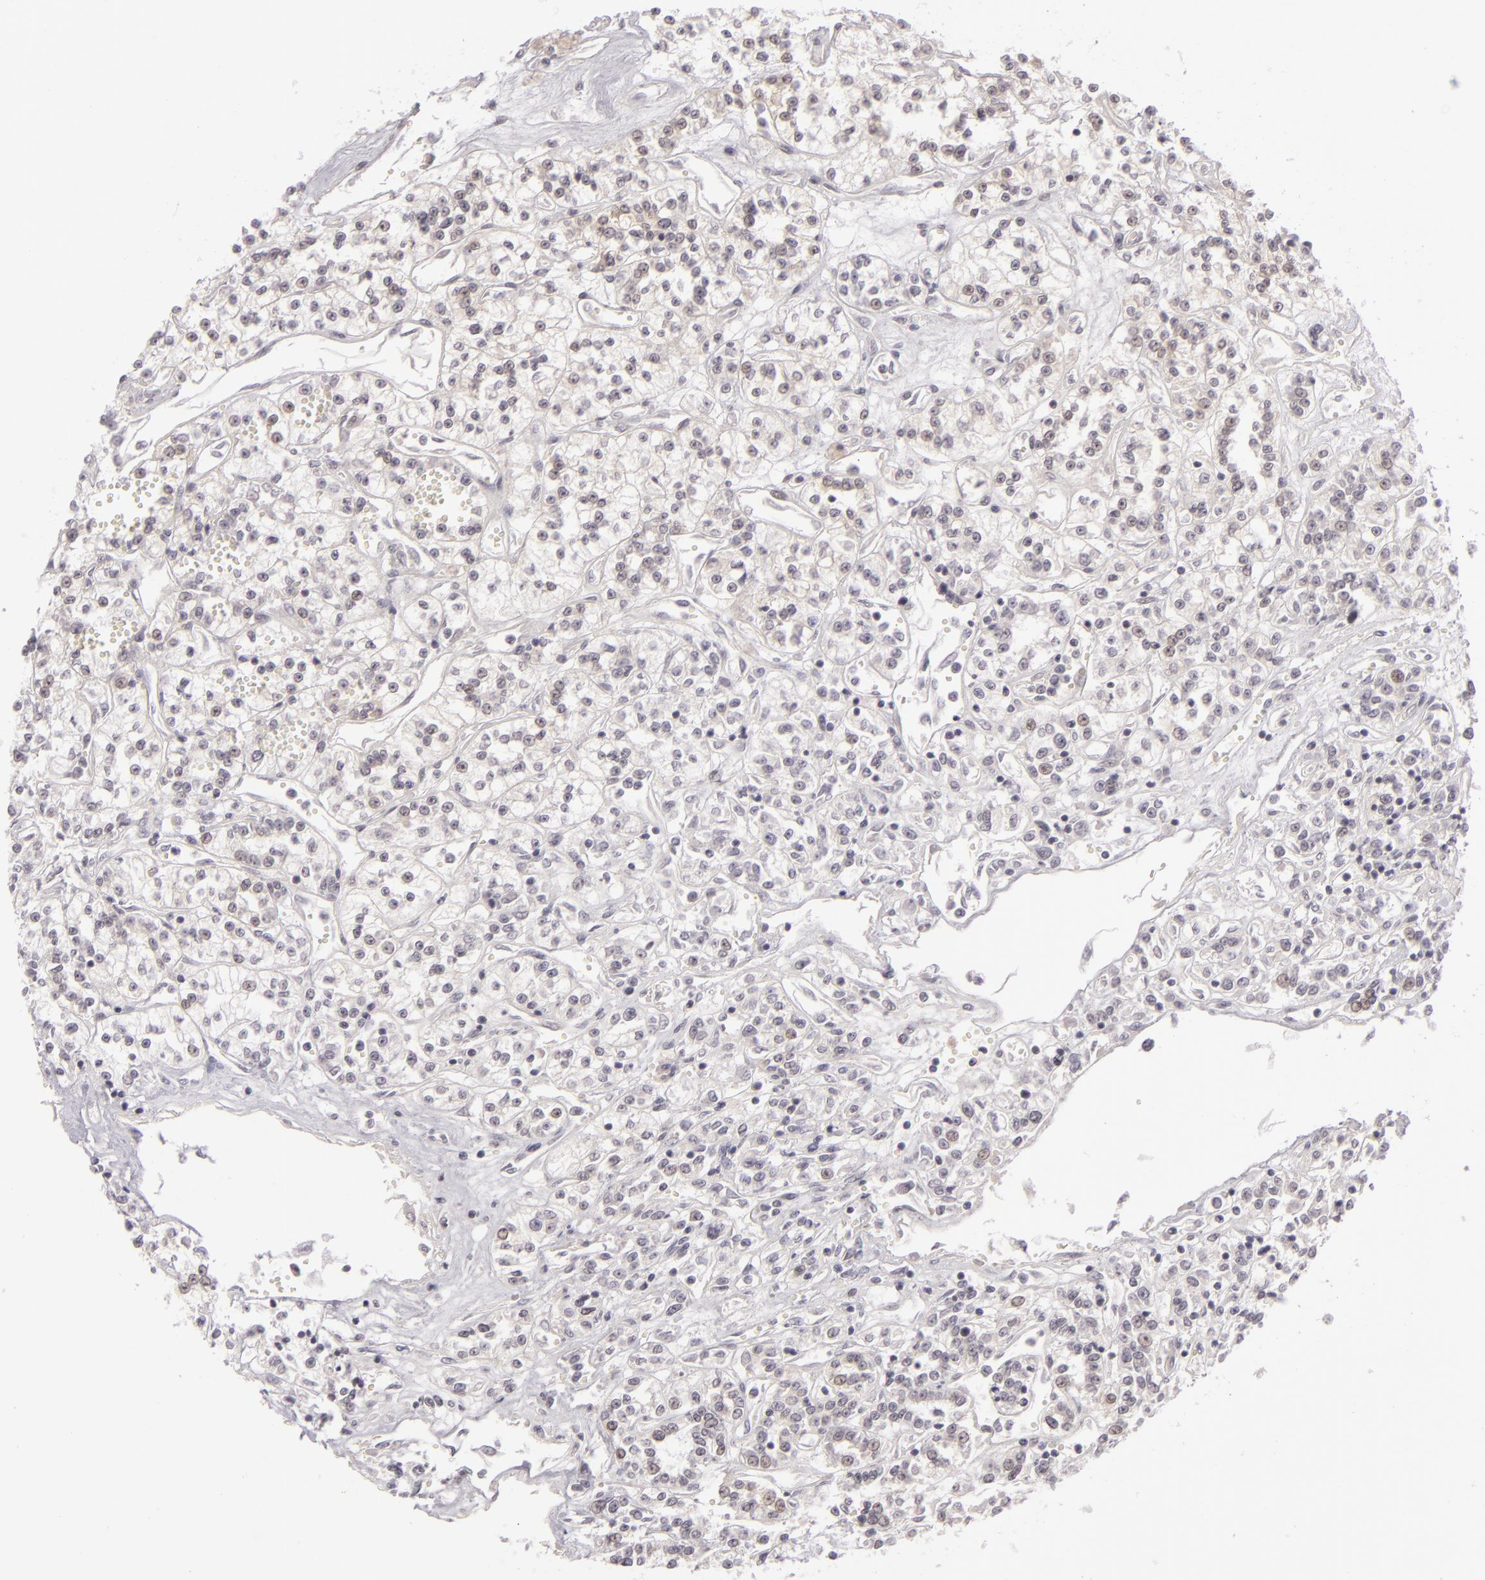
{"staining": {"intensity": "weak", "quantity": "<25%", "location": "nuclear"}, "tissue": "renal cancer", "cell_type": "Tumor cells", "image_type": "cancer", "snomed": [{"axis": "morphology", "description": "Adenocarcinoma, NOS"}, {"axis": "topography", "description": "Kidney"}], "caption": "Tumor cells are negative for brown protein staining in renal cancer.", "gene": "ZNF205", "patient": {"sex": "female", "age": 76}}